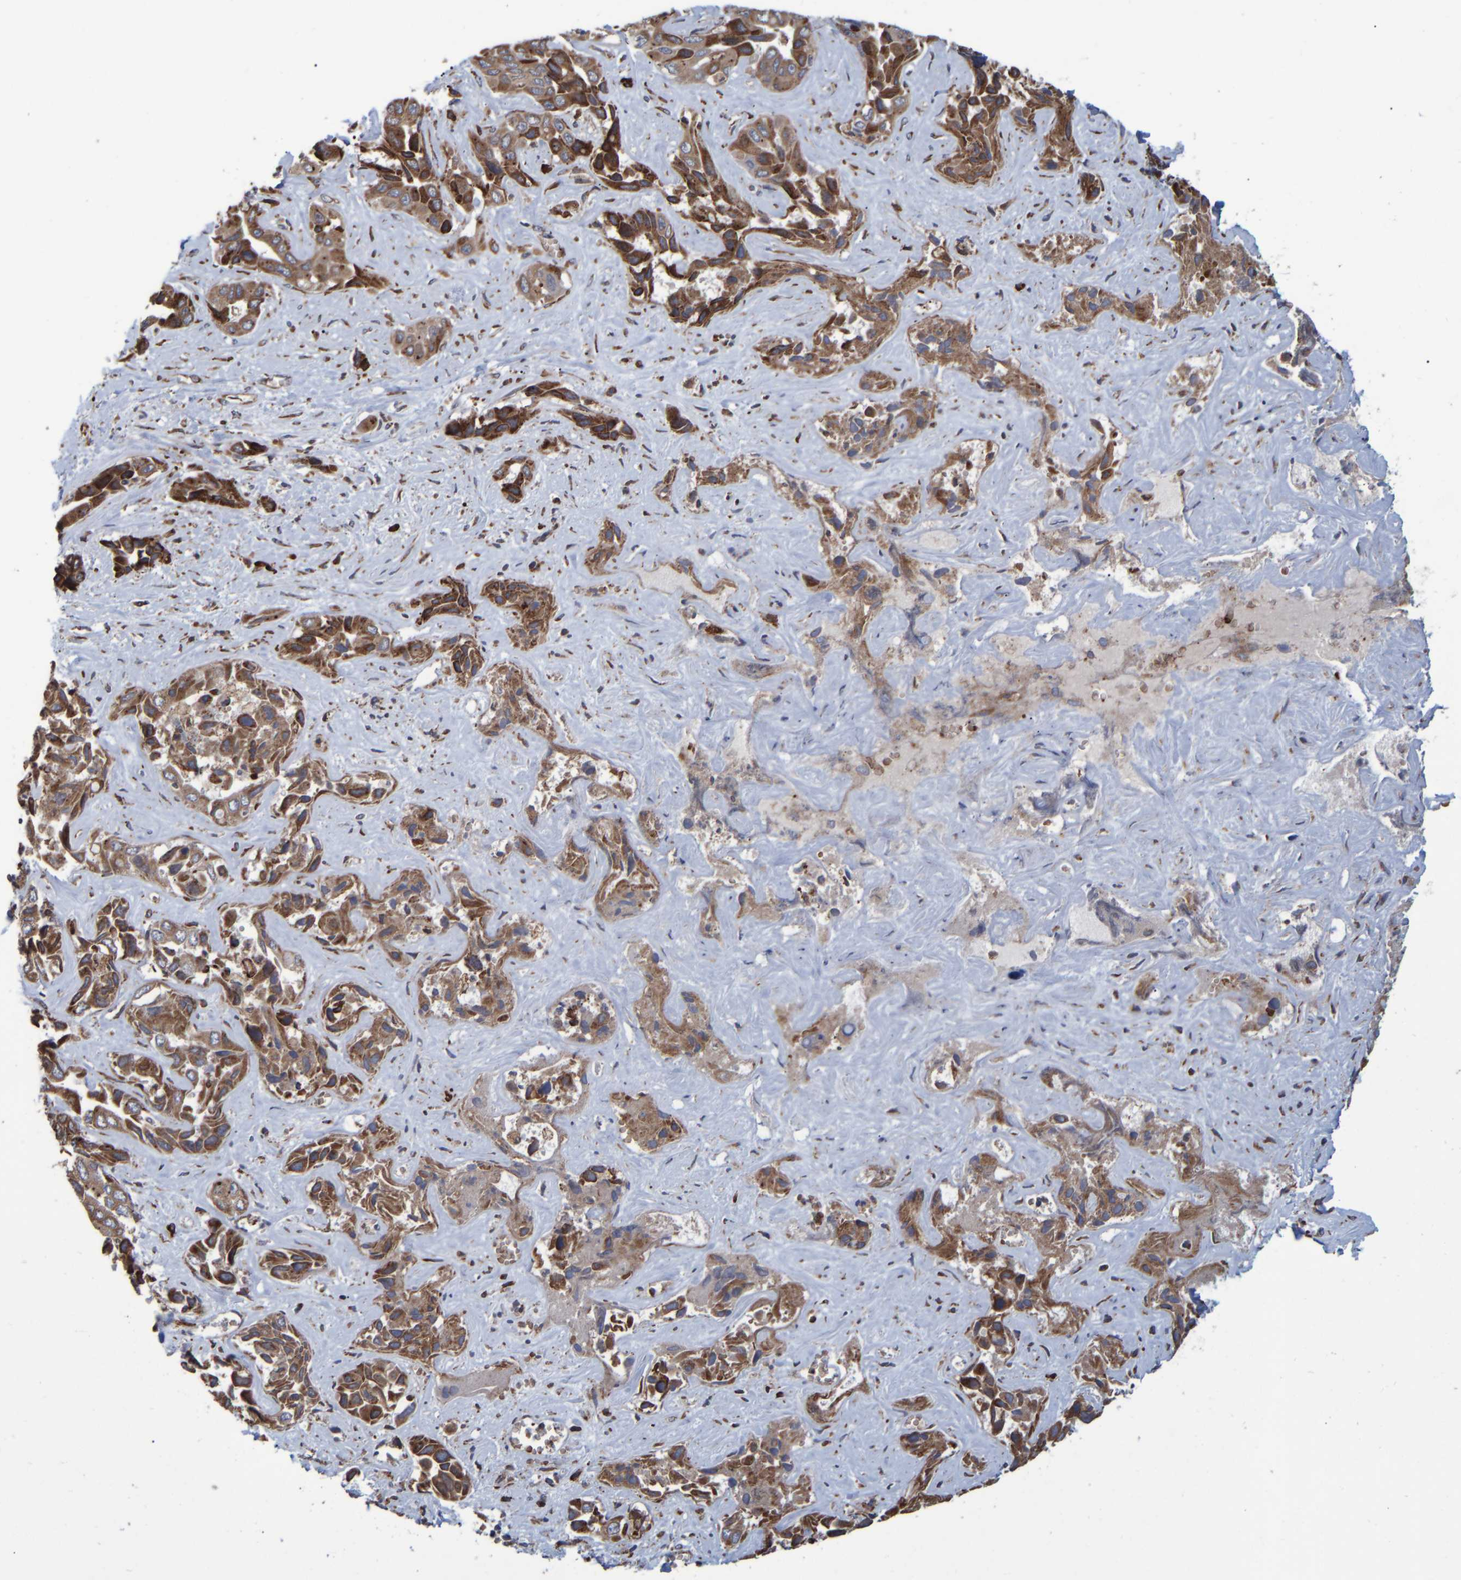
{"staining": {"intensity": "moderate", "quantity": ">75%", "location": "cytoplasmic/membranous"}, "tissue": "liver cancer", "cell_type": "Tumor cells", "image_type": "cancer", "snomed": [{"axis": "morphology", "description": "Cholangiocarcinoma"}, {"axis": "topography", "description": "Liver"}], "caption": "A medium amount of moderate cytoplasmic/membranous expression is appreciated in approximately >75% of tumor cells in liver cancer tissue.", "gene": "SPAG5", "patient": {"sex": "female", "age": 52}}